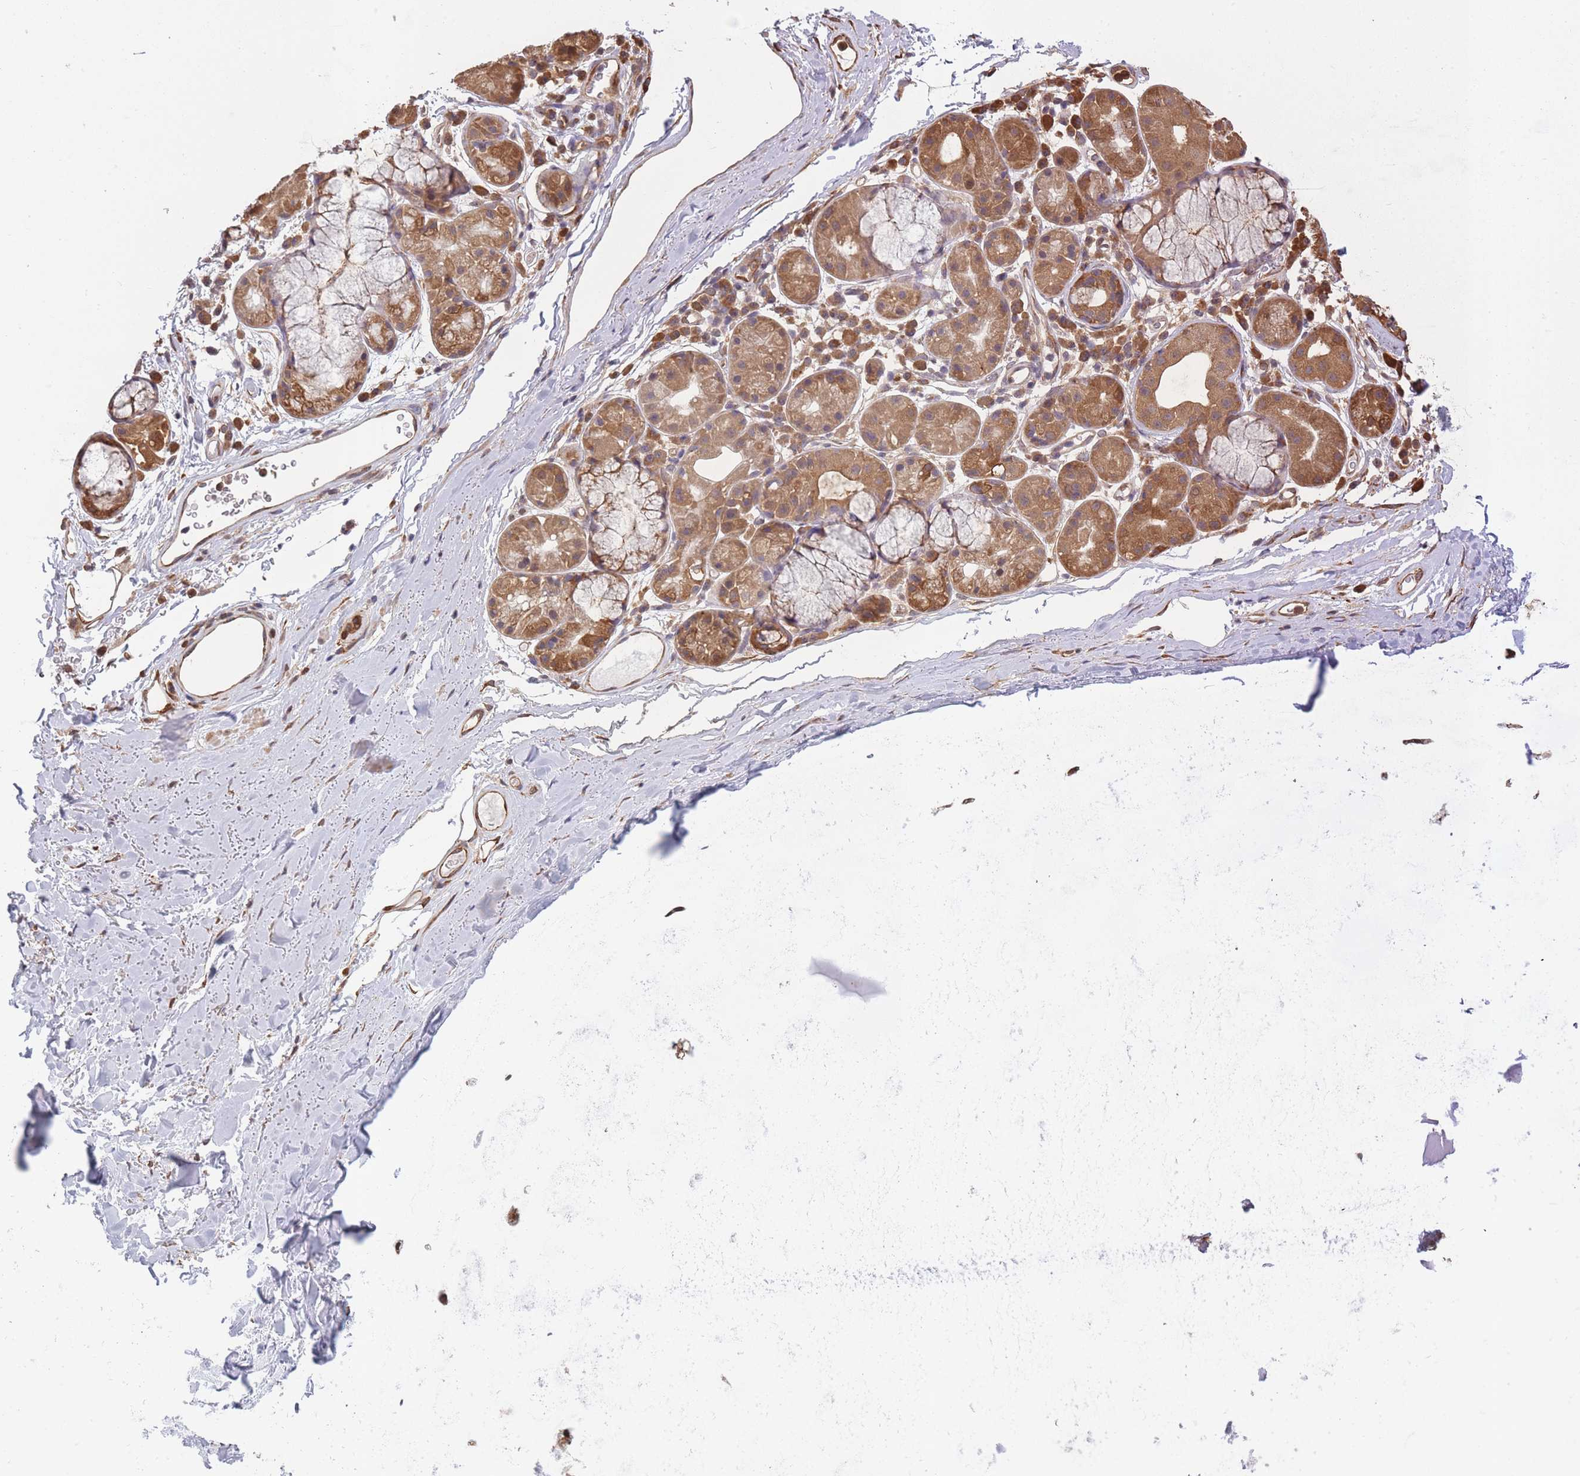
{"staining": {"intensity": "moderate", "quantity": ">75%", "location": "cytoplasmic/membranous"}, "tissue": "adipose tissue", "cell_type": "Adipocytes", "image_type": "normal", "snomed": [{"axis": "morphology", "description": "Normal tissue, NOS"}, {"axis": "topography", "description": "Cartilage tissue"}], "caption": "A high-resolution photomicrograph shows immunohistochemistry (IHC) staining of unremarkable adipose tissue, which exhibits moderate cytoplasmic/membranous positivity in approximately >75% of adipocytes. (DAB (3,3'-diaminobenzidine) IHC, brown staining for protein, blue staining for nuclei).", "gene": "ARL13B", "patient": {"sex": "male", "age": 80}}